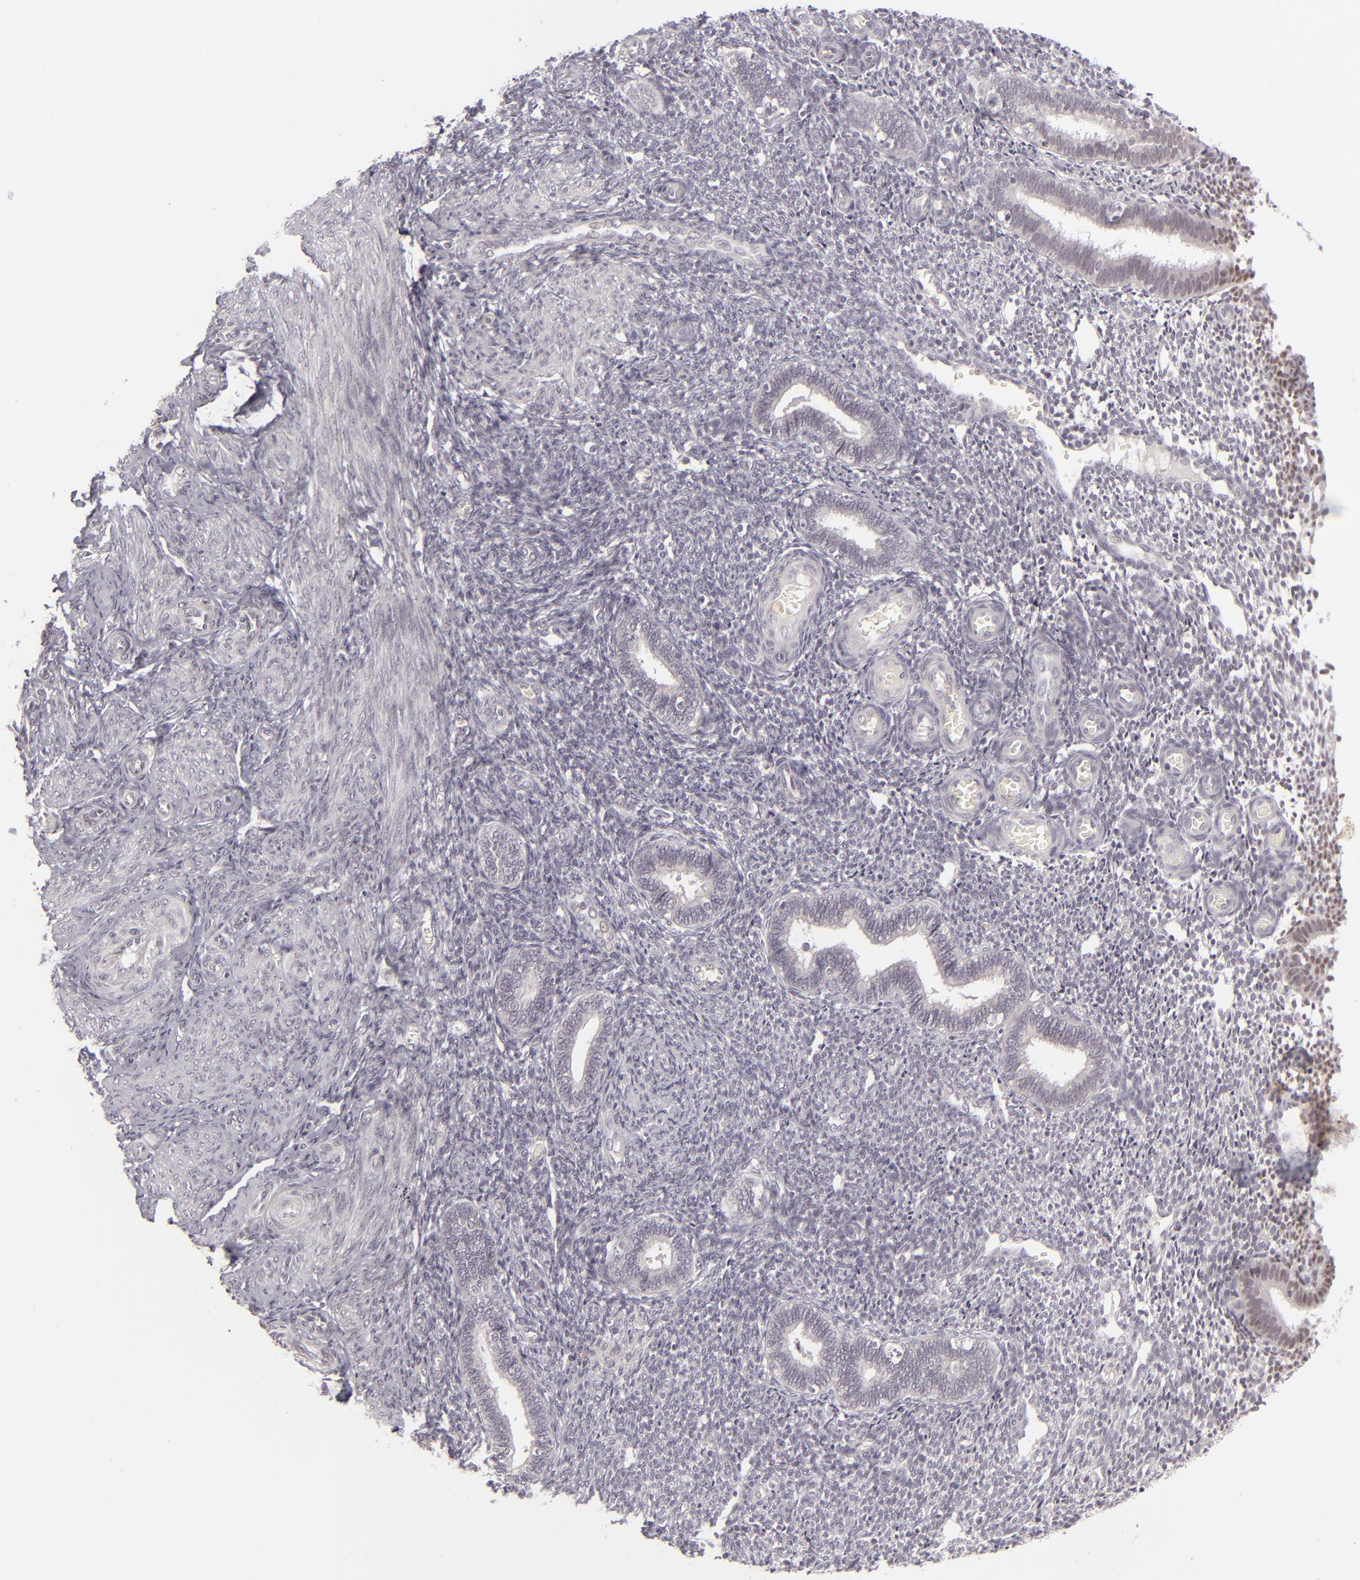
{"staining": {"intensity": "negative", "quantity": "none", "location": "none"}, "tissue": "endometrium", "cell_type": "Cells in endometrial stroma", "image_type": "normal", "snomed": [{"axis": "morphology", "description": "Normal tissue, NOS"}, {"axis": "topography", "description": "Endometrium"}], "caption": "IHC micrograph of unremarkable human endometrium stained for a protein (brown), which demonstrates no staining in cells in endometrial stroma.", "gene": "SIX1", "patient": {"sex": "female", "age": 27}}